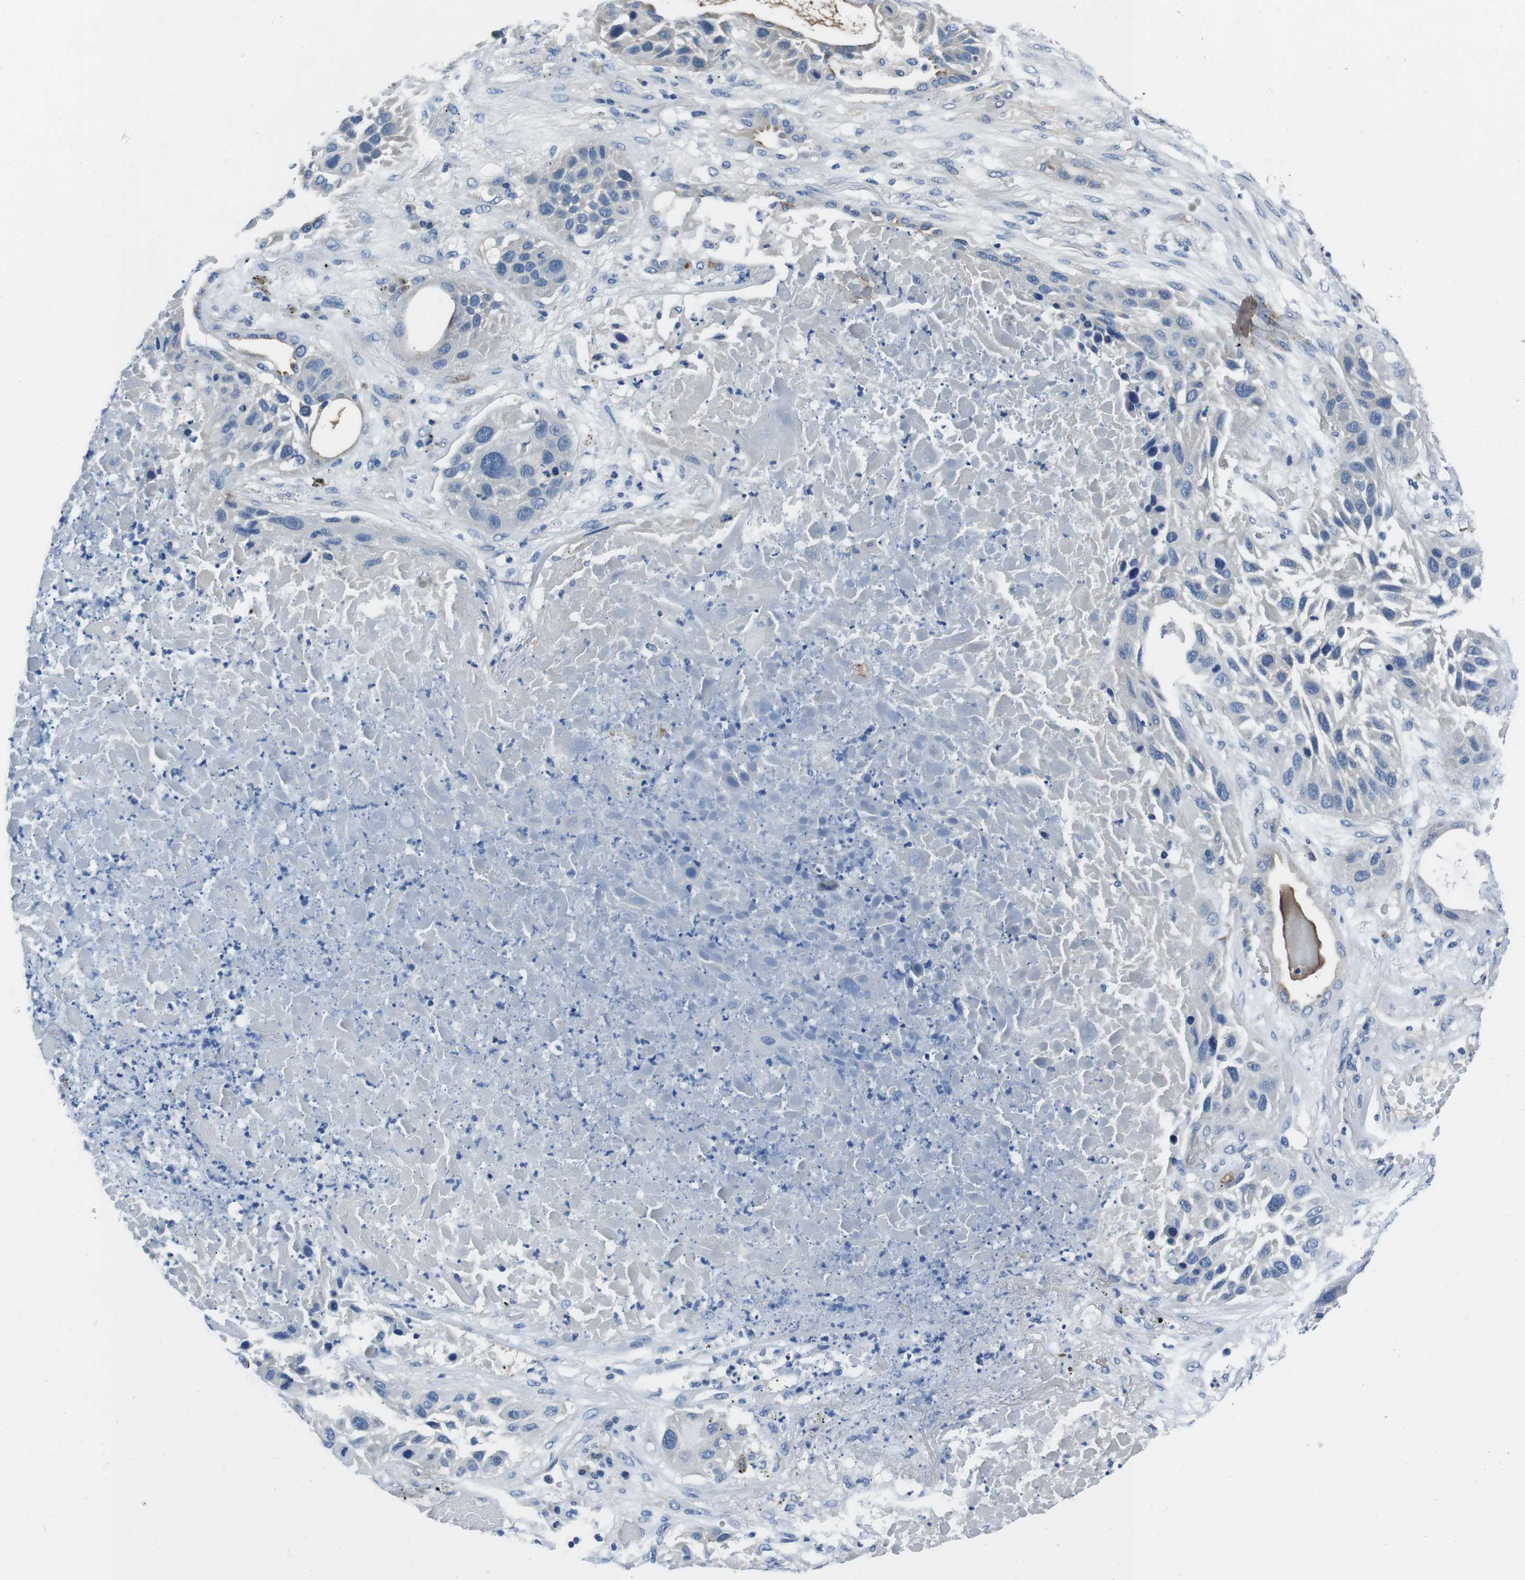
{"staining": {"intensity": "negative", "quantity": "none", "location": "none"}, "tissue": "lung cancer", "cell_type": "Tumor cells", "image_type": "cancer", "snomed": [{"axis": "morphology", "description": "Squamous cell carcinoma, NOS"}, {"axis": "topography", "description": "Lung"}], "caption": "The histopathology image displays no staining of tumor cells in lung cancer (squamous cell carcinoma). The staining was performed using DAB (3,3'-diaminobenzidine) to visualize the protein expression in brown, while the nuclei were stained in blue with hematoxylin (Magnification: 20x).", "gene": "CASQ1", "patient": {"sex": "male", "age": 57}}